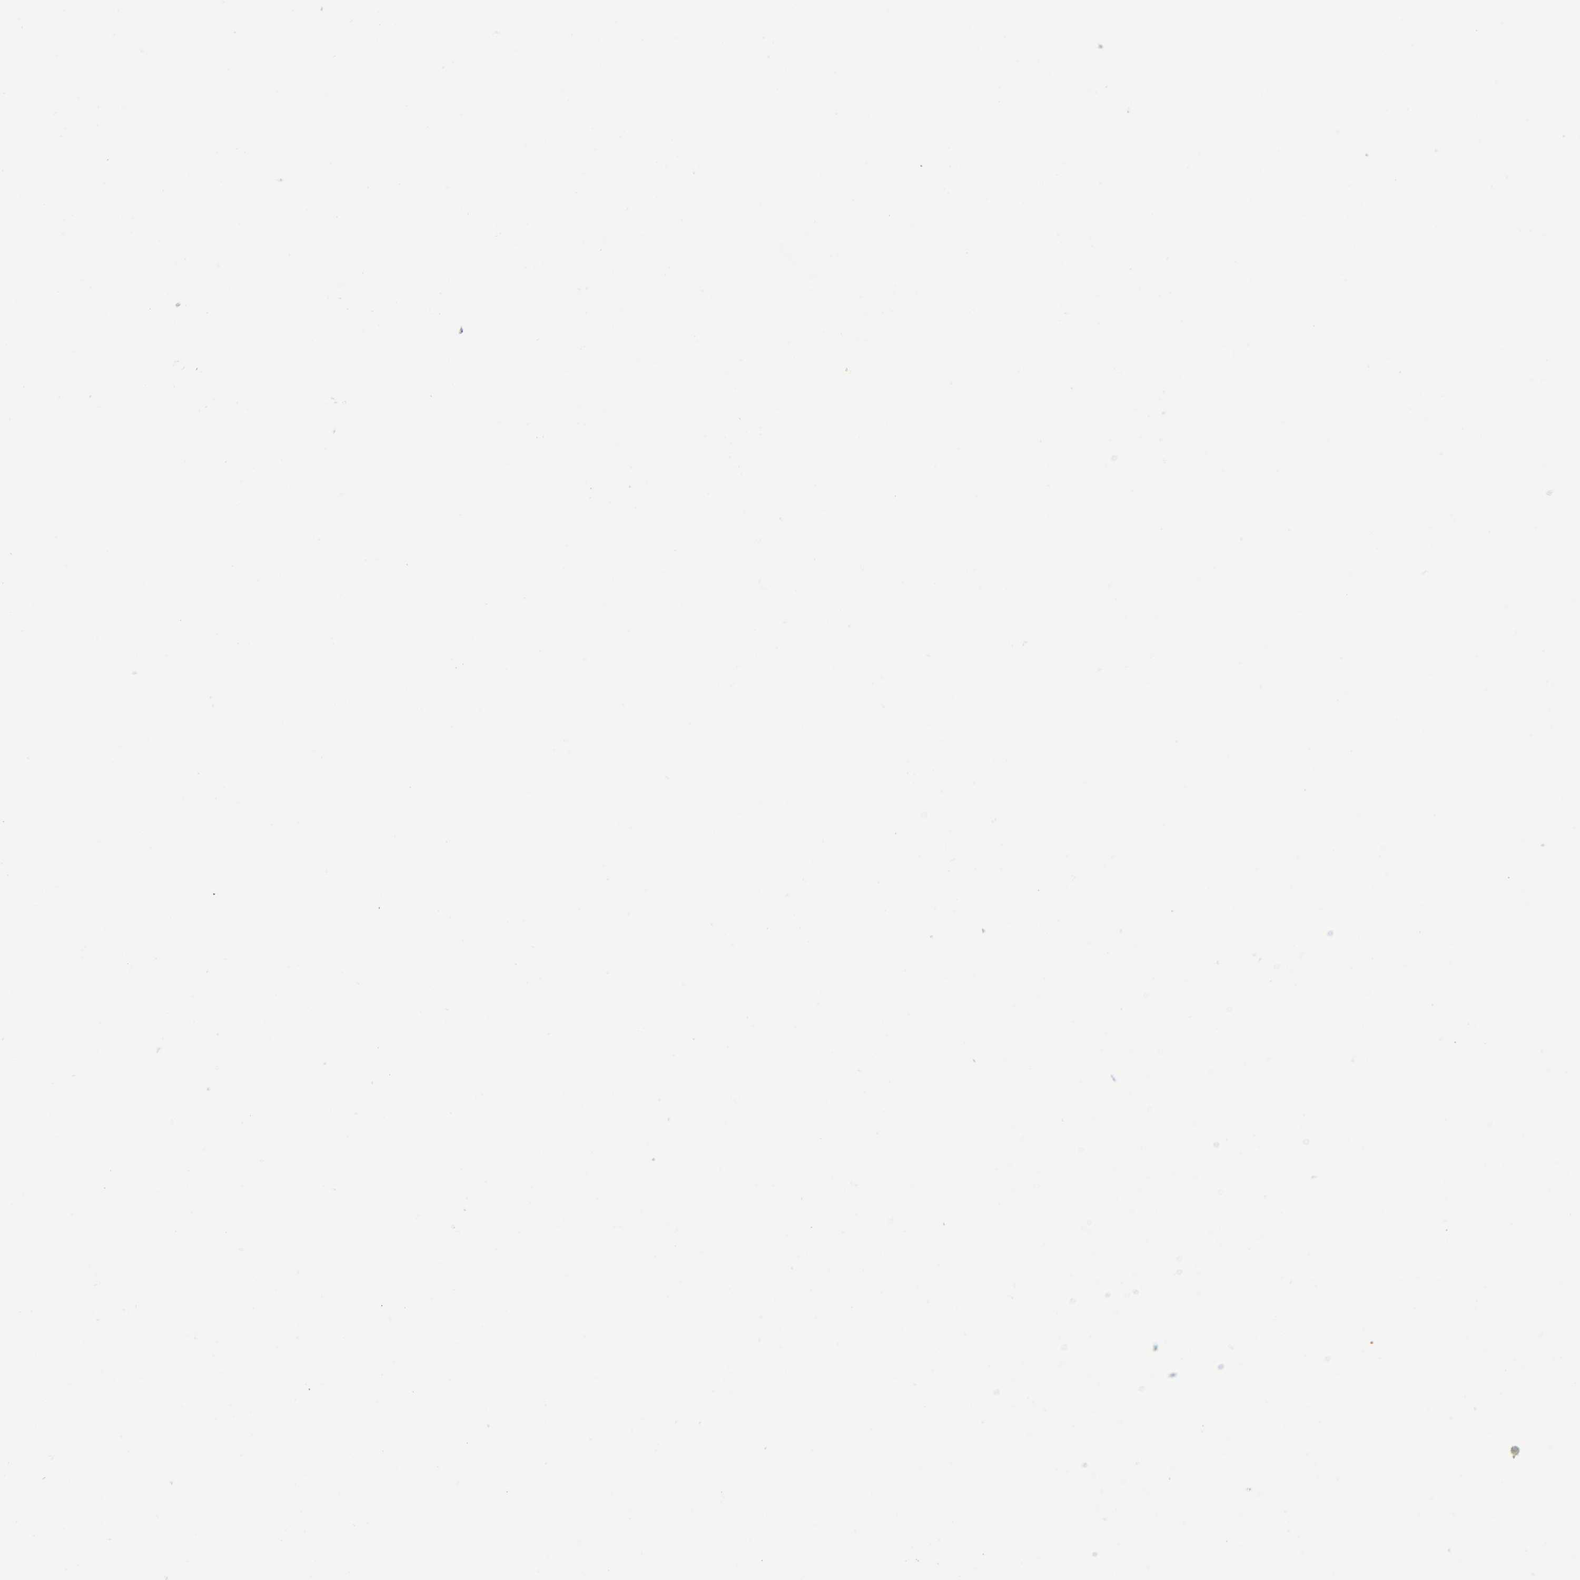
{"staining": {"intensity": "strong", "quantity": ">75%", "location": "cytoplasmic/membranous,nuclear"}, "tissue": "lymphoma", "cell_type": "Tumor cells", "image_type": "cancer", "snomed": [{"axis": "morphology", "description": "Malignant lymphoma, non-Hodgkin's type, Low grade"}, {"axis": "topography", "description": "Lymph node"}], "caption": "Immunohistochemistry of lymphoma shows high levels of strong cytoplasmic/membranous and nuclear staining in about >75% of tumor cells.", "gene": "WAS", "patient": {"sex": "male", "age": 70}}